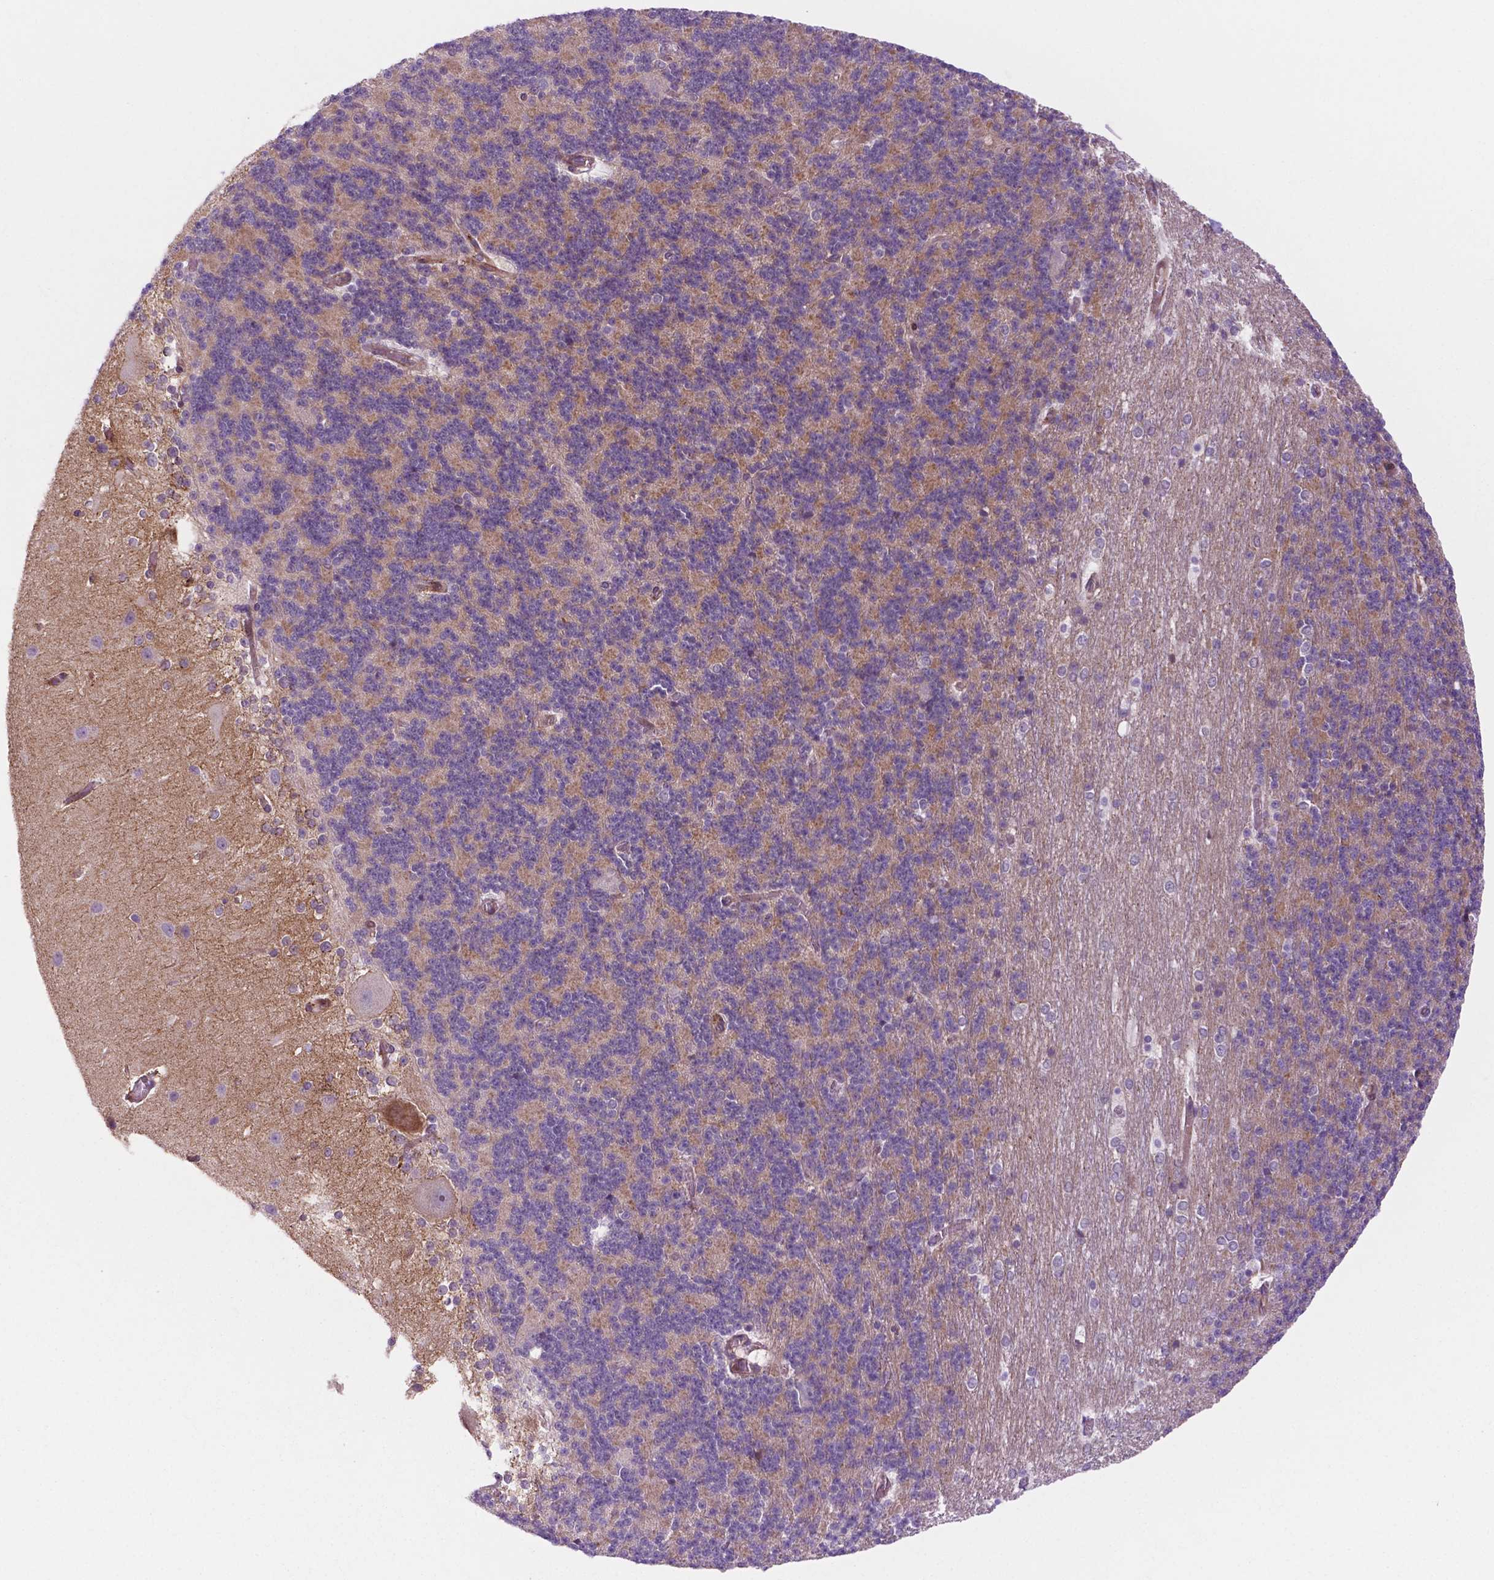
{"staining": {"intensity": "negative", "quantity": "none", "location": "none"}, "tissue": "cerebellum", "cell_type": "Cells in granular layer", "image_type": "normal", "snomed": [{"axis": "morphology", "description": "Normal tissue, NOS"}, {"axis": "topography", "description": "Cerebellum"}], "caption": "High magnification brightfield microscopy of normal cerebellum stained with DAB (3,3'-diaminobenzidine) (brown) and counterstained with hematoxylin (blue): cells in granular layer show no significant expression. The staining is performed using DAB (3,3'-diaminobenzidine) brown chromogen with nuclei counter-stained in using hematoxylin.", "gene": "RND3", "patient": {"sex": "female", "age": 19}}